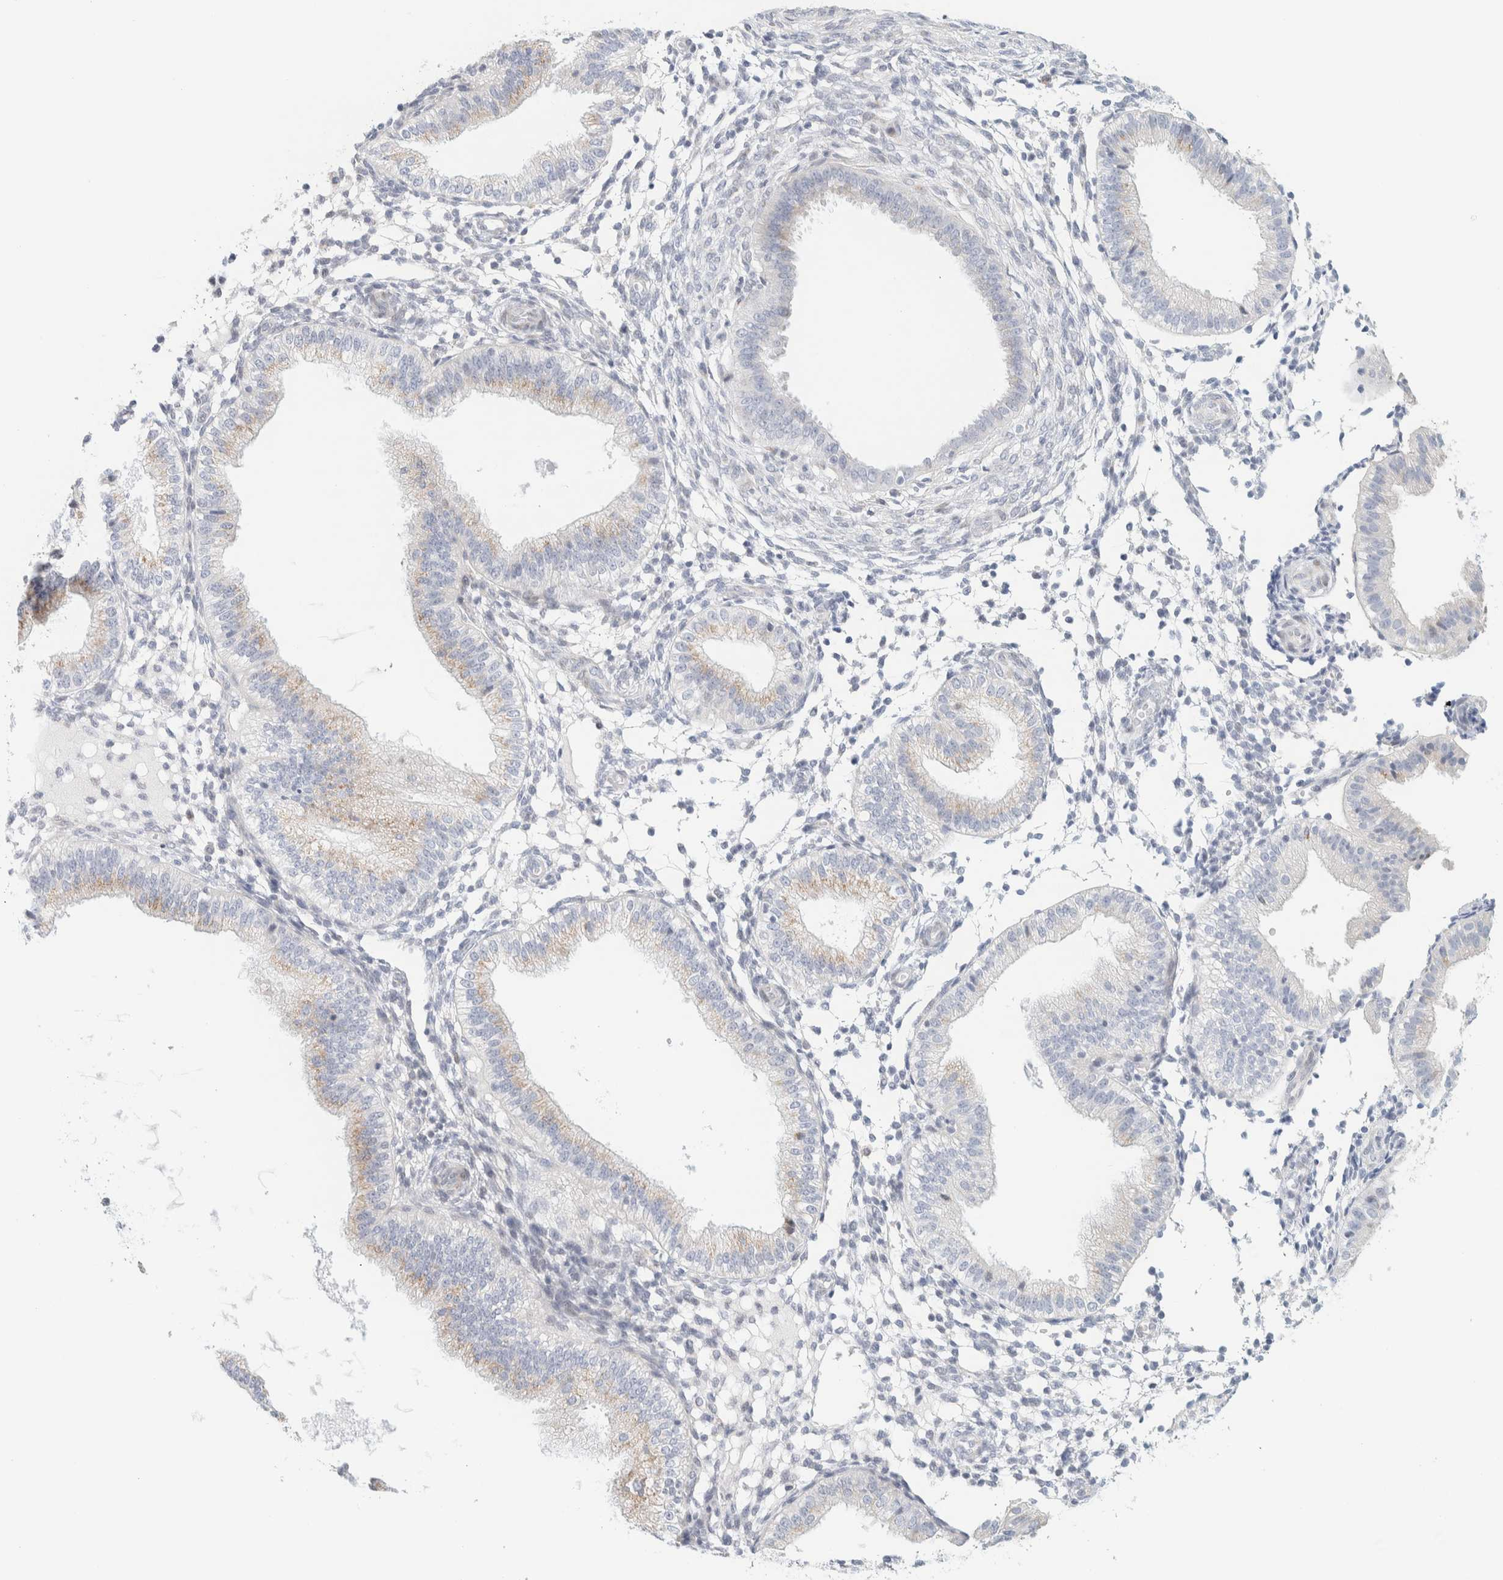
{"staining": {"intensity": "negative", "quantity": "none", "location": "none"}, "tissue": "endometrium", "cell_type": "Cells in endometrial stroma", "image_type": "normal", "snomed": [{"axis": "morphology", "description": "Normal tissue, NOS"}, {"axis": "topography", "description": "Endometrium"}], "caption": "Immunohistochemistry (IHC) histopathology image of unremarkable endometrium: endometrium stained with DAB demonstrates no significant protein positivity in cells in endometrial stroma. (DAB immunohistochemistry with hematoxylin counter stain).", "gene": "SPNS3", "patient": {"sex": "female", "age": 39}}